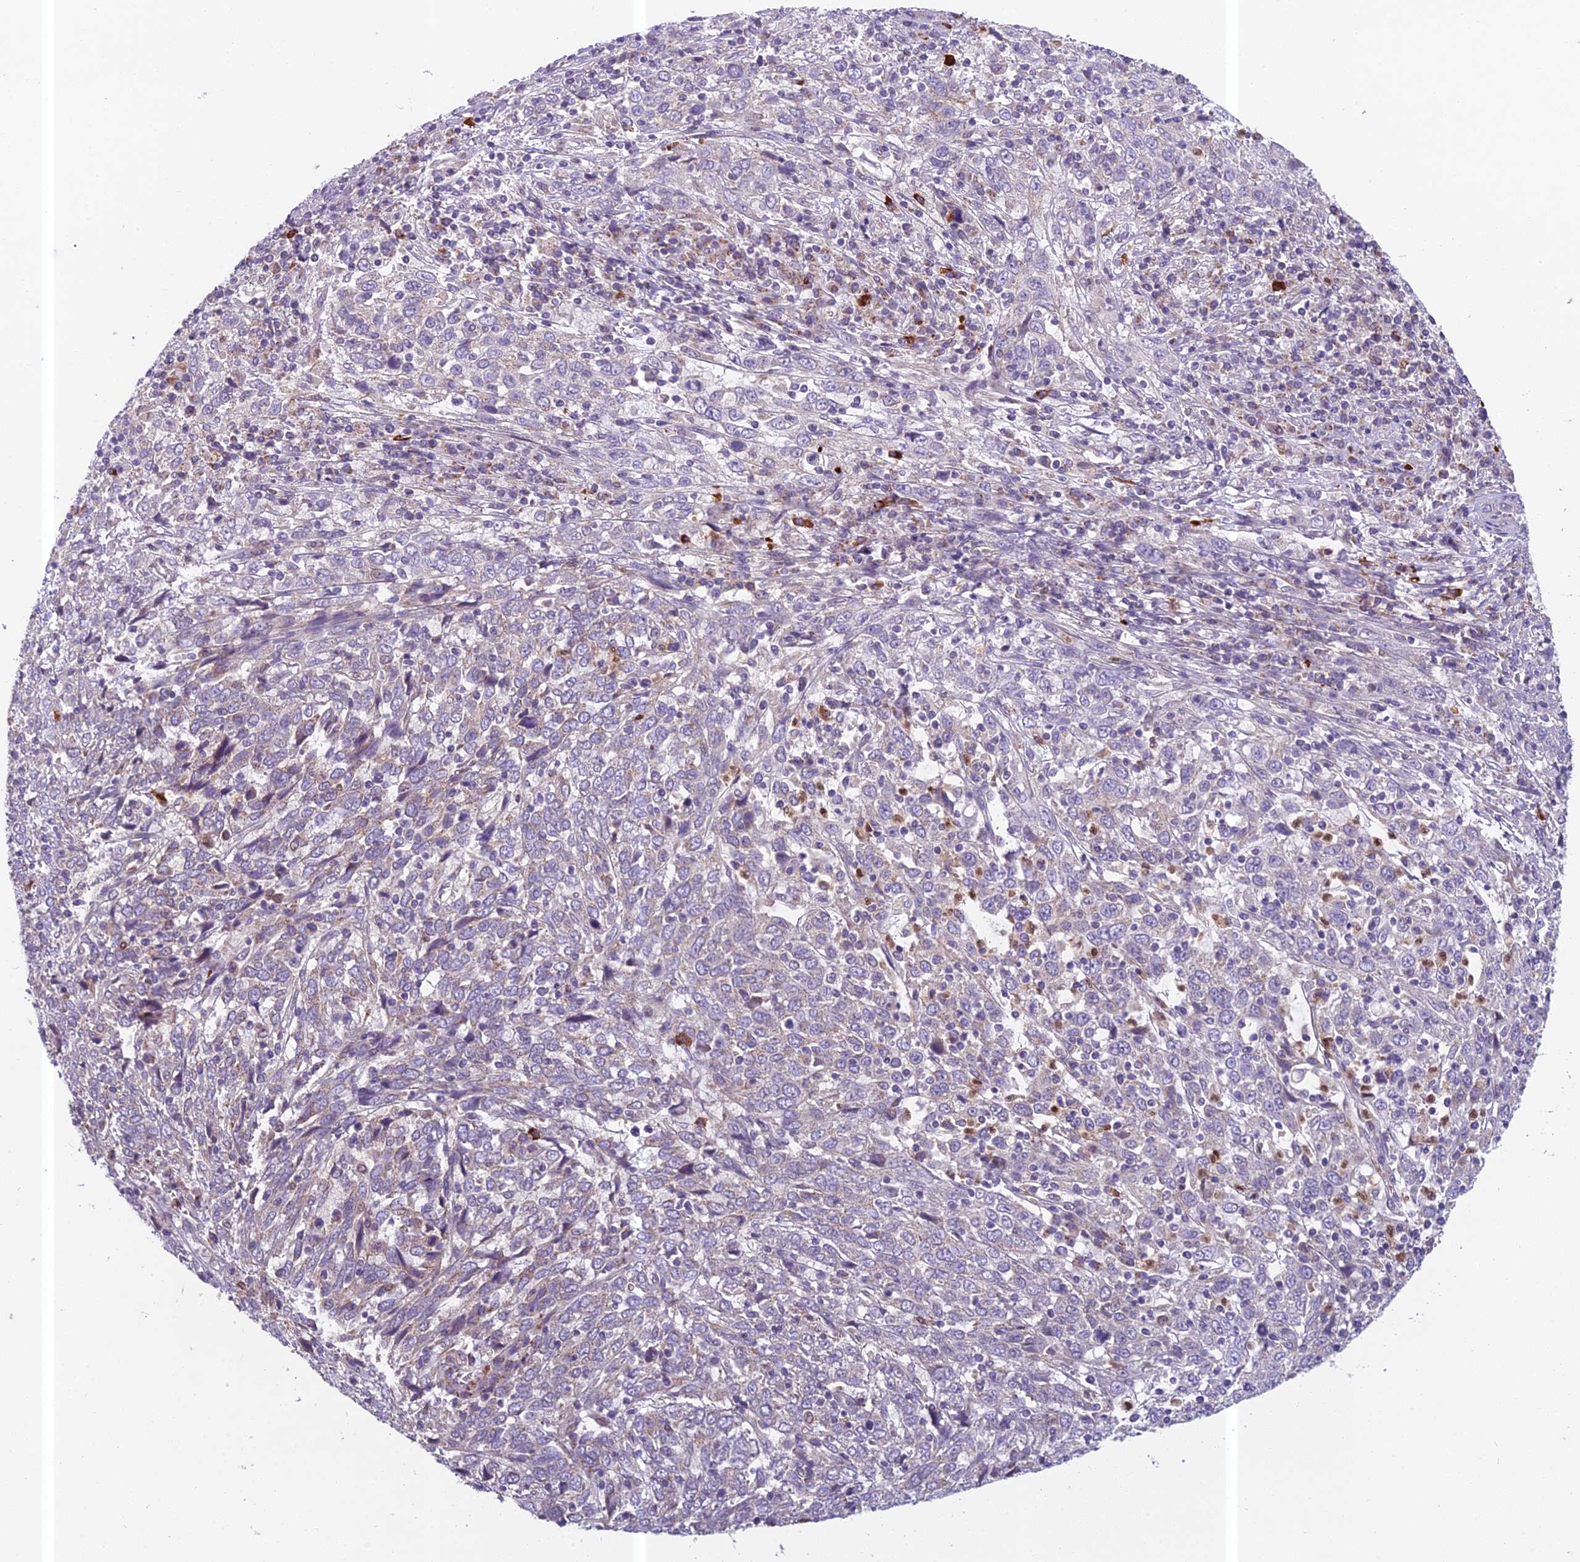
{"staining": {"intensity": "negative", "quantity": "none", "location": "none"}, "tissue": "cervical cancer", "cell_type": "Tumor cells", "image_type": "cancer", "snomed": [{"axis": "morphology", "description": "Squamous cell carcinoma, NOS"}, {"axis": "topography", "description": "Cervix"}], "caption": "DAB immunohistochemical staining of squamous cell carcinoma (cervical) displays no significant staining in tumor cells. (DAB immunohistochemistry with hematoxylin counter stain).", "gene": "ENSG00000188897", "patient": {"sex": "female", "age": 46}}